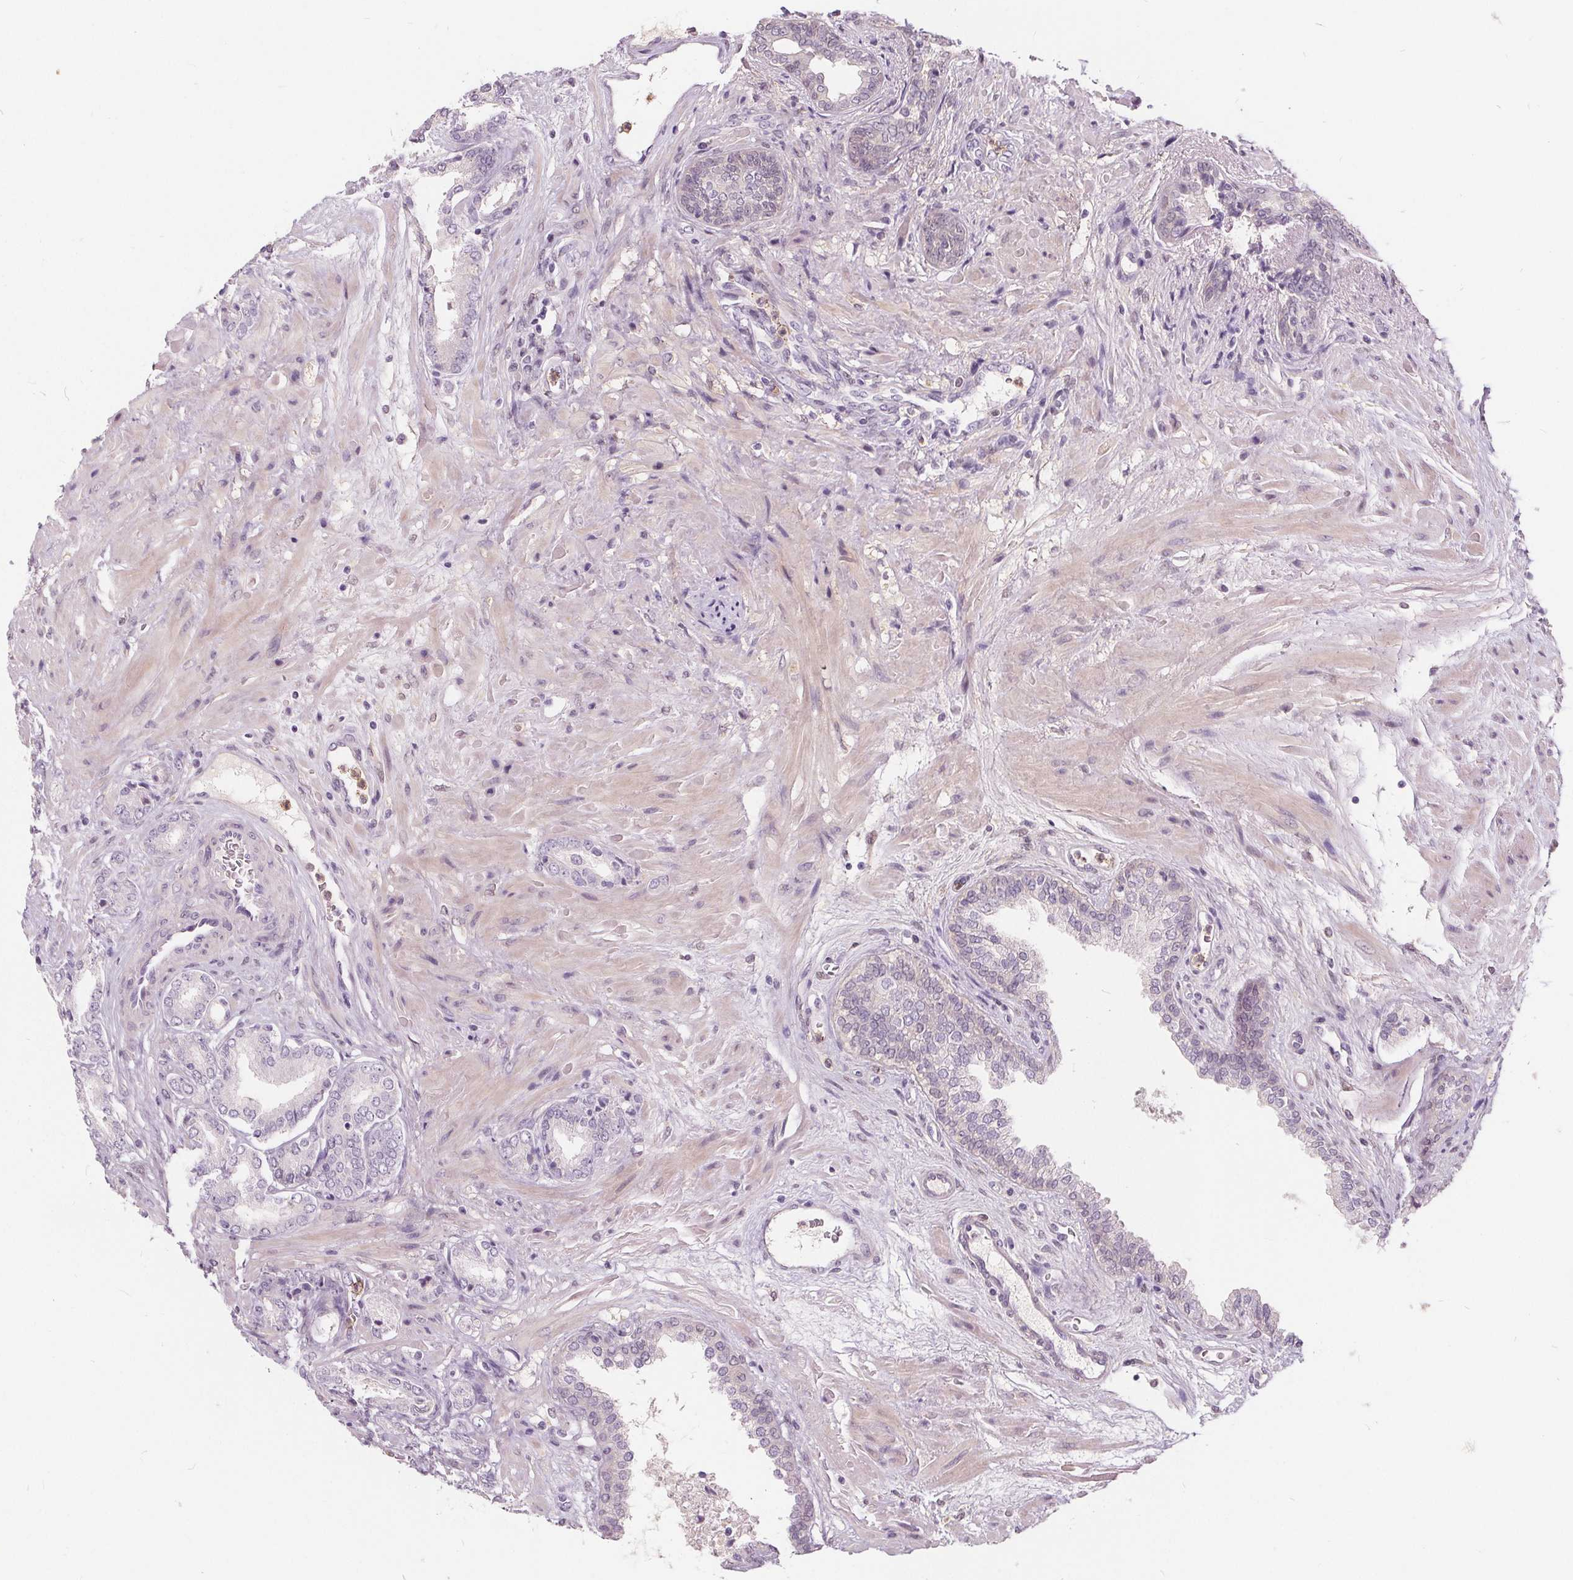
{"staining": {"intensity": "negative", "quantity": "none", "location": "none"}, "tissue": "prostate cancer", "cell_type": "Tumor cells", "image_type": "cancer", "snomed": [{"axis": "morphology", "description": "Adenocarcinoma, High grade"}, {"axis": "topography", "description": "Prostate"}], "caption": "Human prostate cancer (adenocarcinoma (high-grade)) stained for a protein using IHC shows no staining in tumor cells.", "gene": "HAAO", "patient": {"sex": "male", "age": 56}}